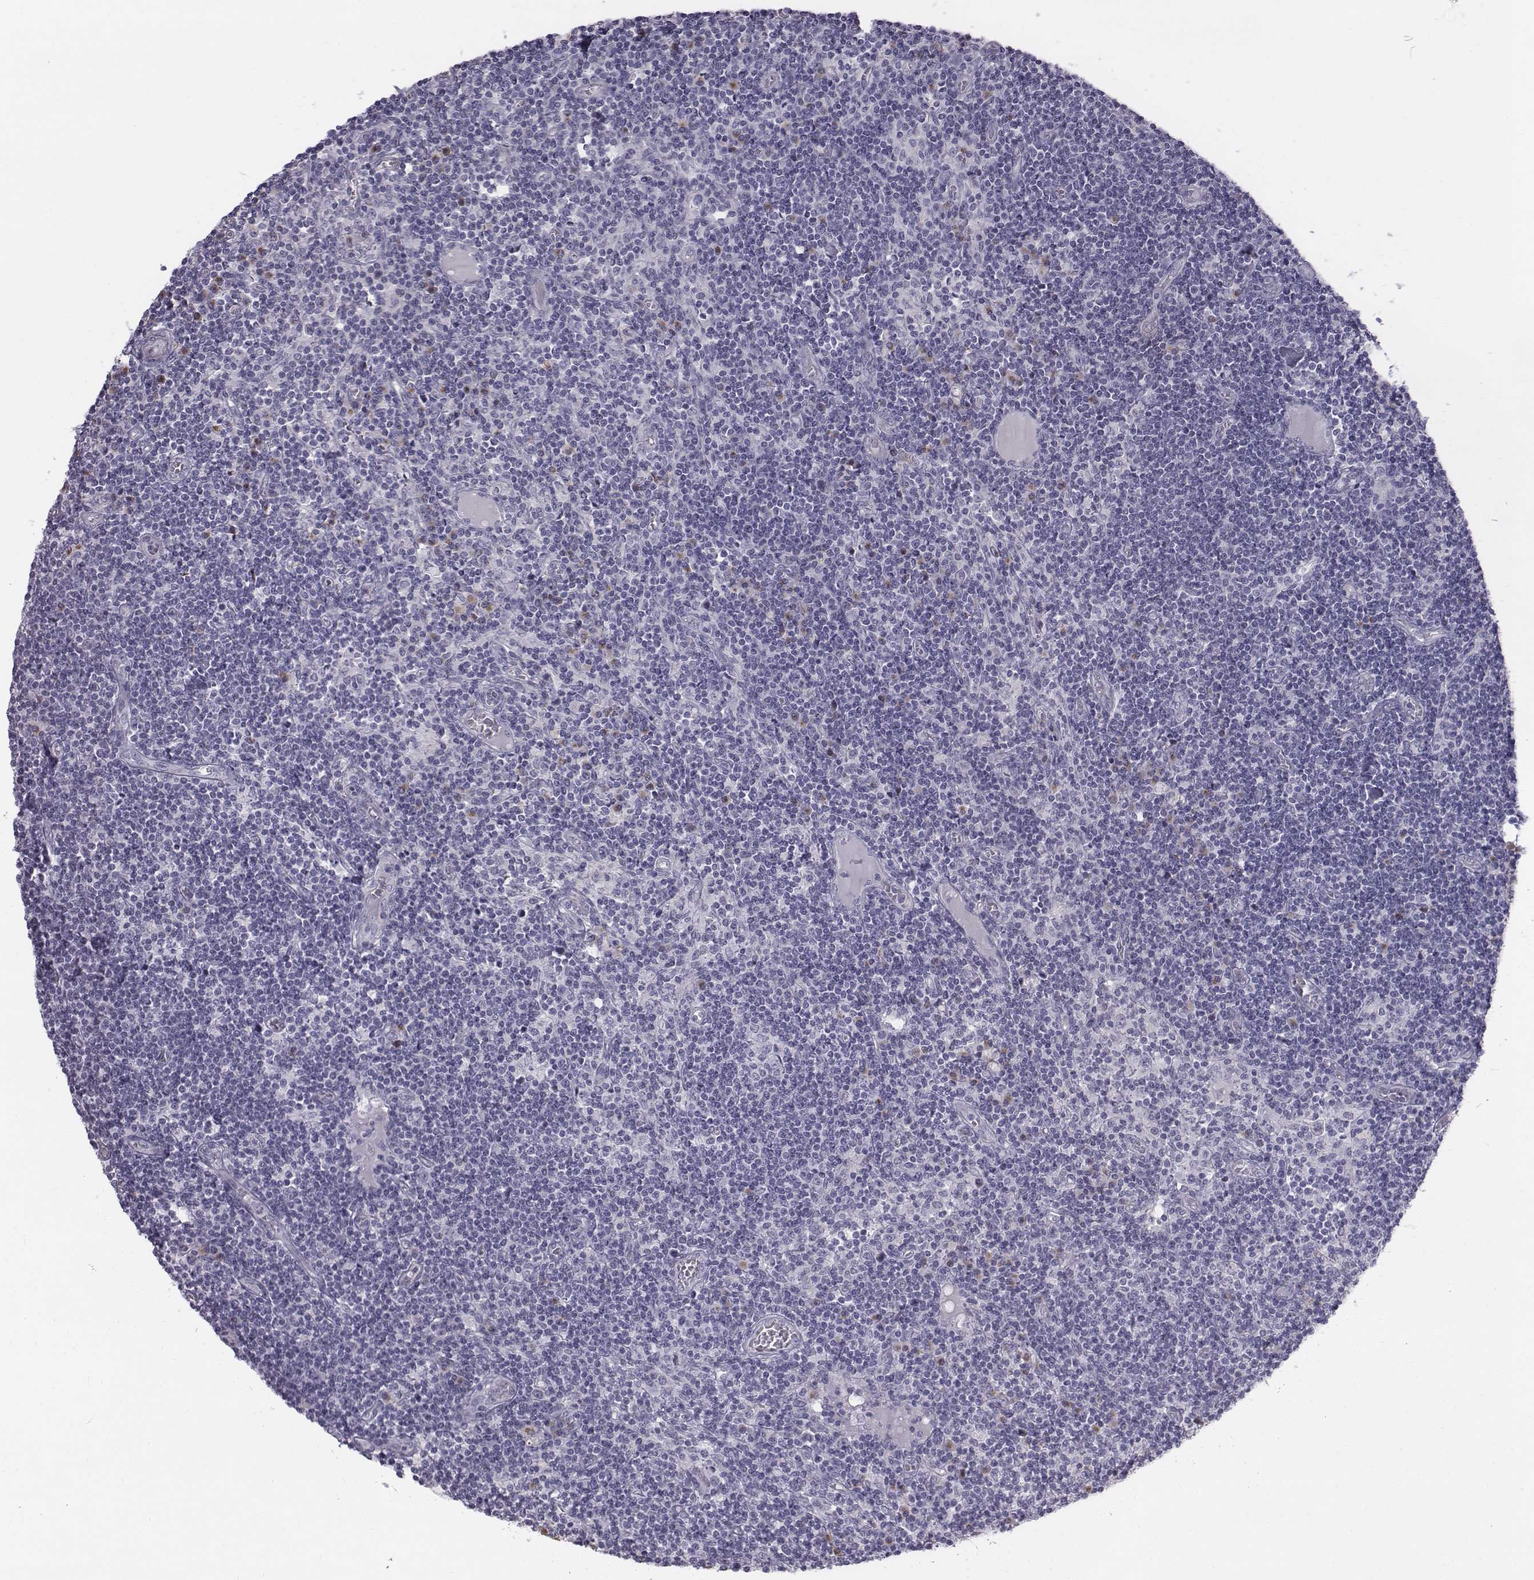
{"staining": {"intensity": "negative", "quantity": "none", "location": "none"}, "tissue": "lymph node", "cell_type": "Germinal center cells", "image_type": "normal", "snomed": [{"axis": "morphology", "description": "Normal tissue, NOS"}, {"axis": "topography", "description": "Lymph node"}], "caption": "Immunohistochemistry (IHC) of unremarkable lymph node shows no staining in germinal center cells. (DAB IHC, high magnification).", "gene": "C6orf58", "patient": {"sex": "female", "age": 72}}